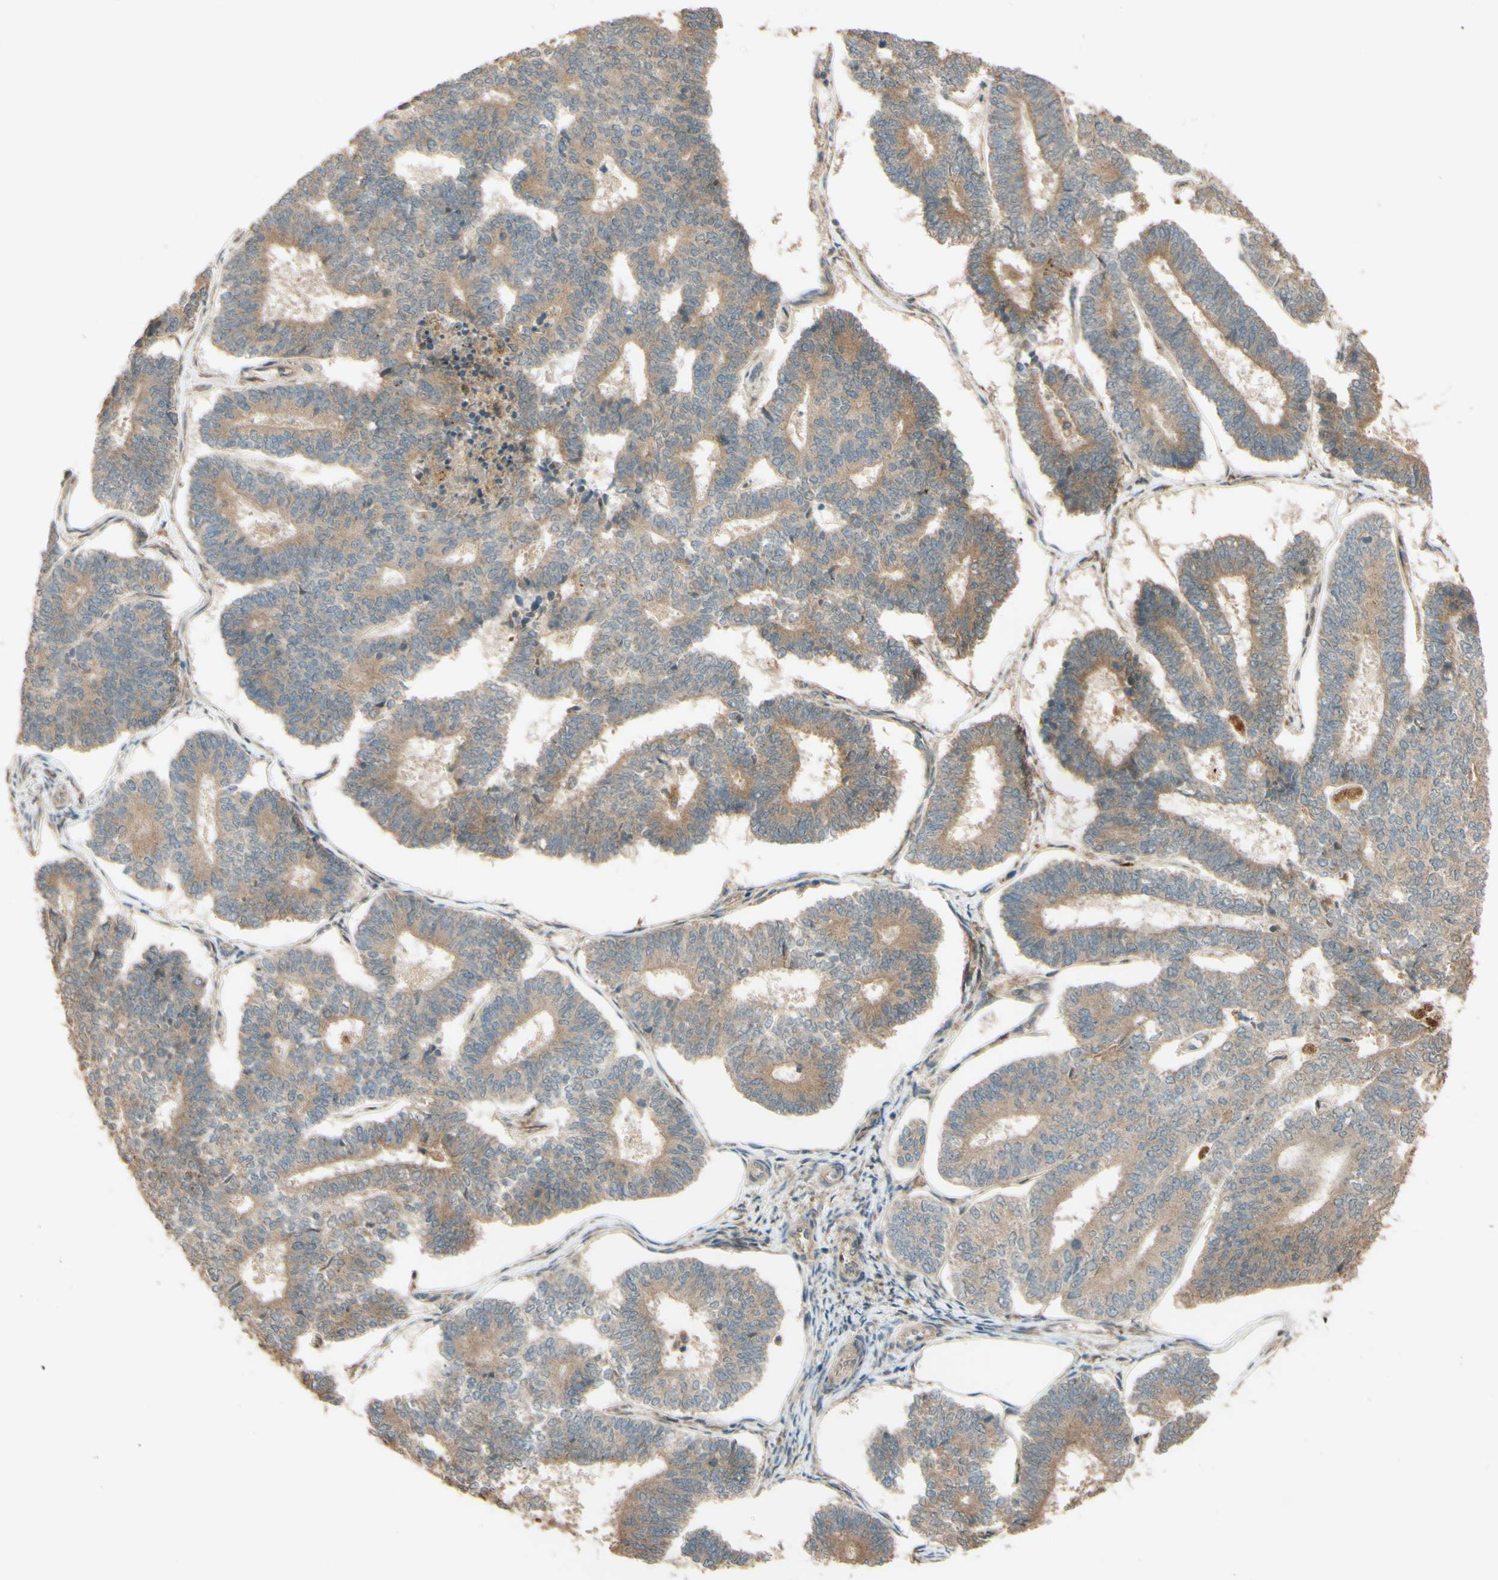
{"staining": {"intensity": "weak", "quantity": ">75%", "location": "cytoplasmic/membranous"}, "tissue": "endometrial cancer", "cell_type": "Tumor cells", "image_type": "cancer", "snomed": [{"axis": "morphology", "description": "Adenocarcinoma, NOS"}, {"axis": "topography", "description": "Endometrium"}], "caption": "A low amount of weak cytoplasmic/membranous positivity is present in about >75% of tumor cells in adenocarcinoma (endometrial) tissue. Immunohistochemistry (ihc) stains the protein of interest in brown and the nuclei are stained blue.", "gene": "RNF19A", "patient": {"sex": "female", "age": 70}}